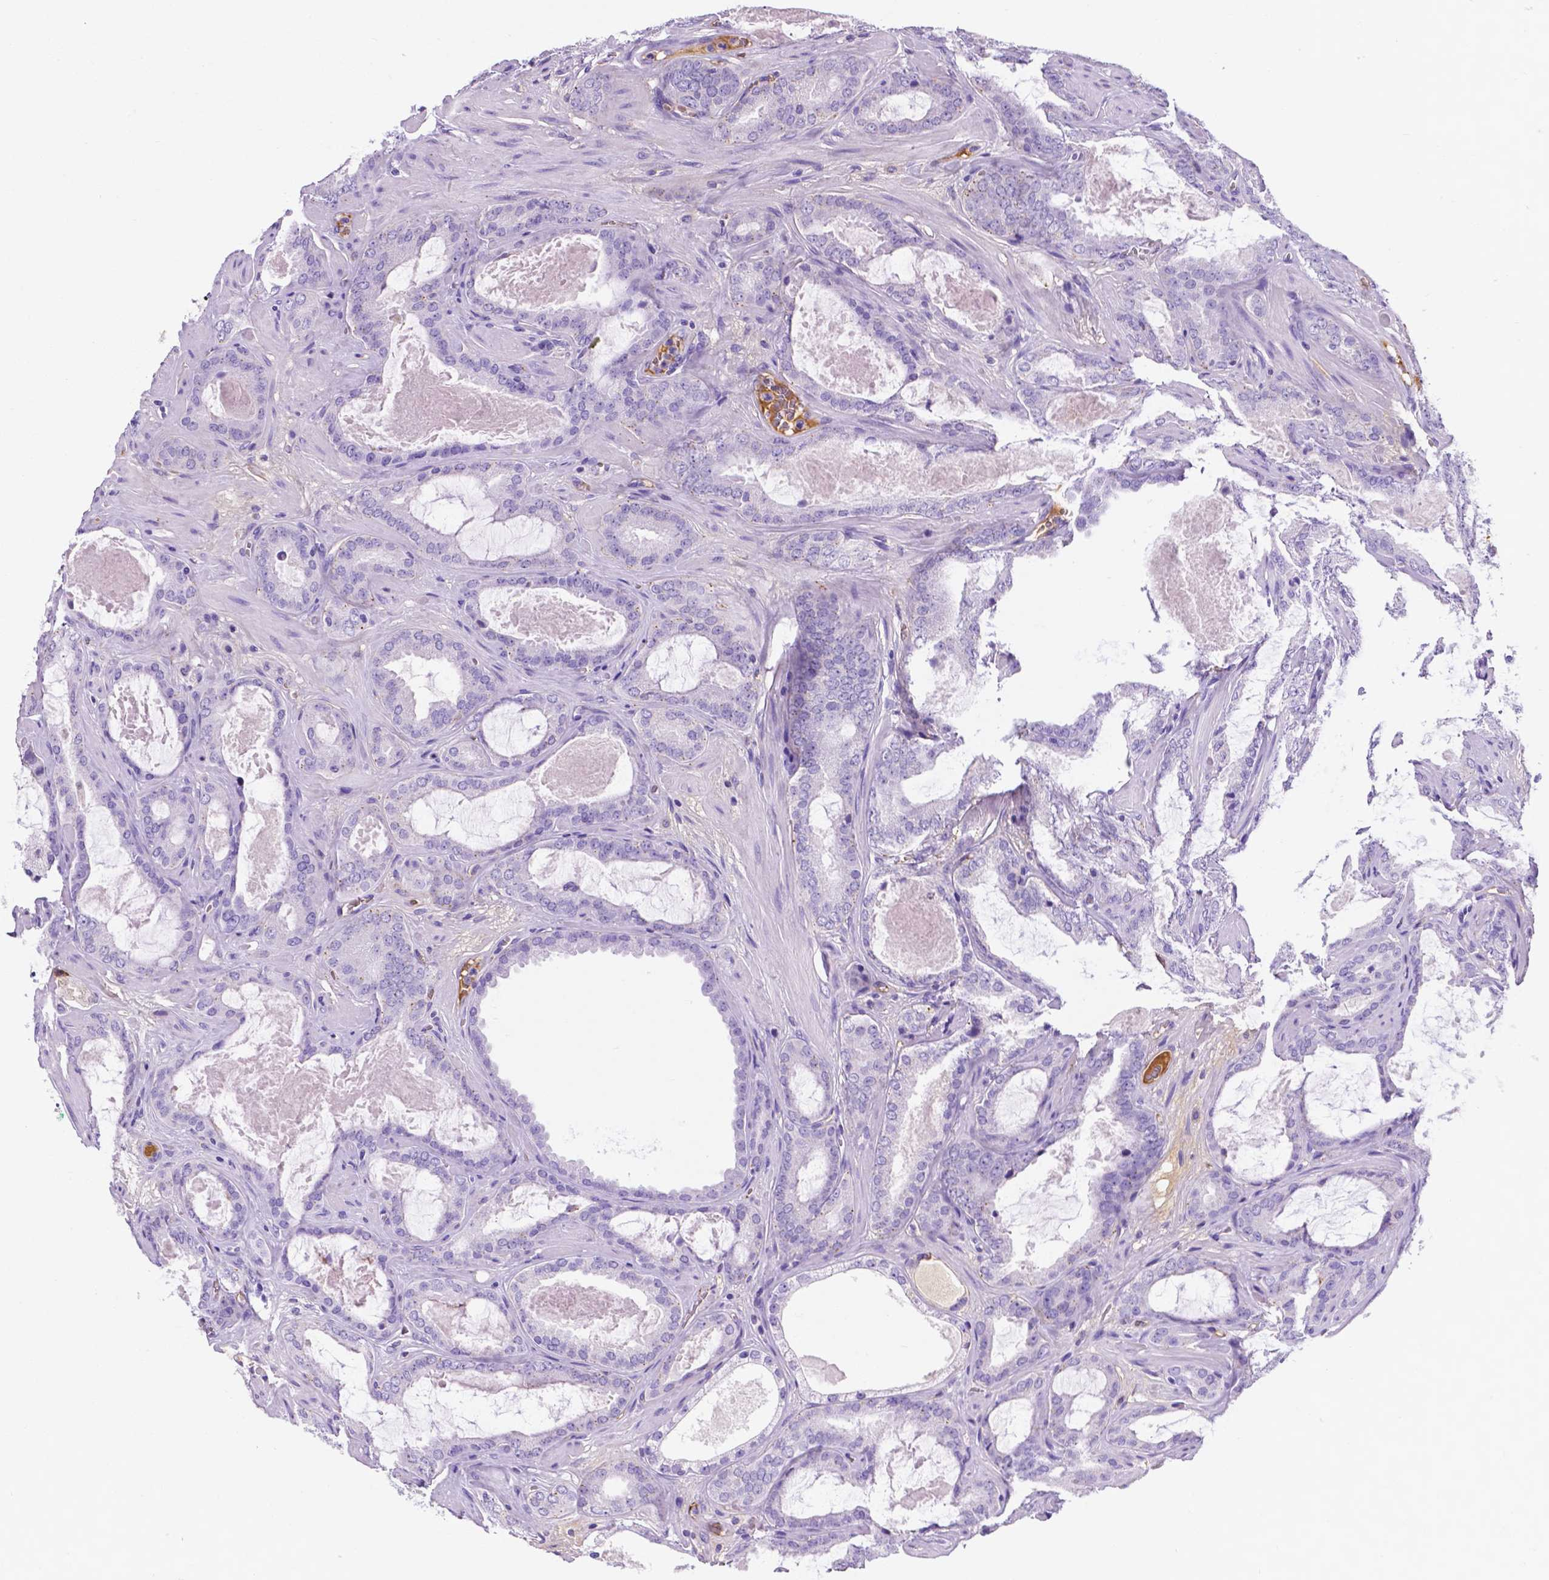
{"staining": {"intensity": "negative", "quantity": "none", "location": "none"}, "tissue": "prostate cancer", "cell_type": "Tumor cells", "image_type": "cancer", "snomed": [{"axis": "morphology", "description": "Adenocarcinoma, High grade"}, {"axis": "topography", "description": "Prostate"}], "caption": "Immunohistochemical staining of prostate adenocarcinoma (high-grade) displays no significant expression in tumor cells. The staining is performed using DAB brown chromogen with nuclei counter-stained in using hematoxylin.", "gene": "APOE", "patient": {"sex": "male", "age": 63}}